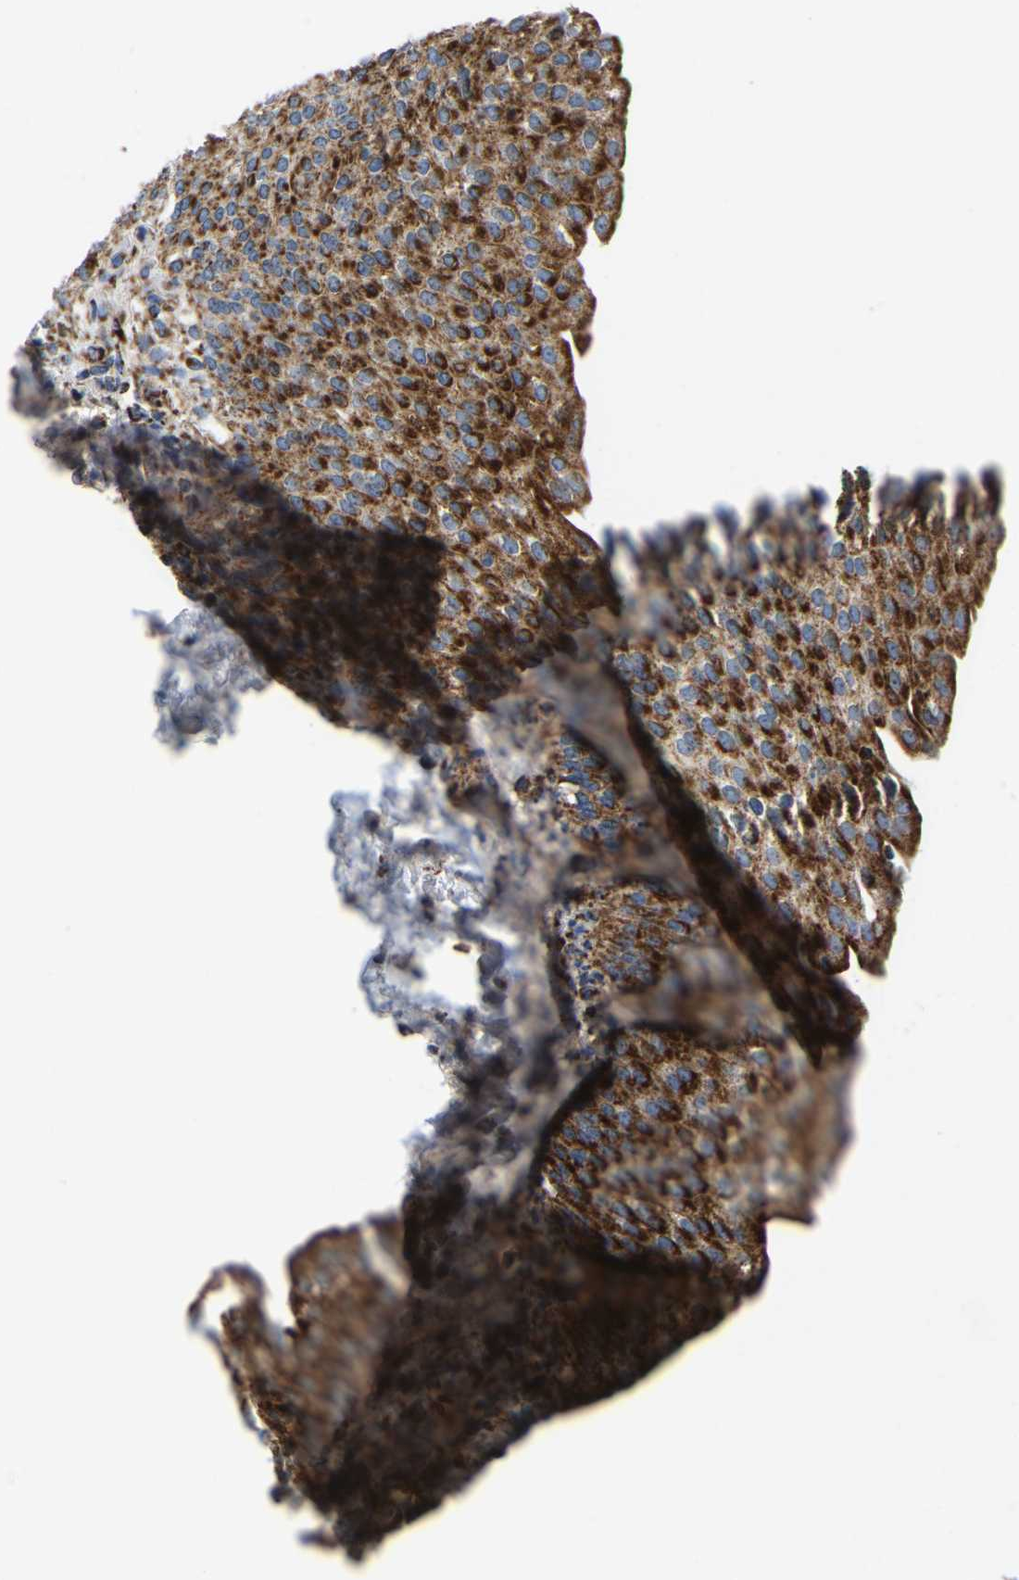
{"staining": {"intensity": "strong", "quantity": ">75%", "location": "cytoplasmic/membranous"}, "tissue": "urinary bladder", "cell_type": "Urothelial cells", "image_type": "normal", "snomed": [{"axis": "morphology", "description": "Normal tissue, NOS"}, {"axis": "topography", "description": "Urinary bladder"}], "caption": "Immunohistochemistry histopathology image of benign urinary bladder: urinary bladder stained using immunohistochemistry (IHC) shows high levels of strong protein expression localized specifically in the cytoplasmic/membranous of urothelial cells, appearing as a cytoplasmic/membranous brown color.", "gene": "SFXN1", "patient": {"sex": "female", "age": 60}}